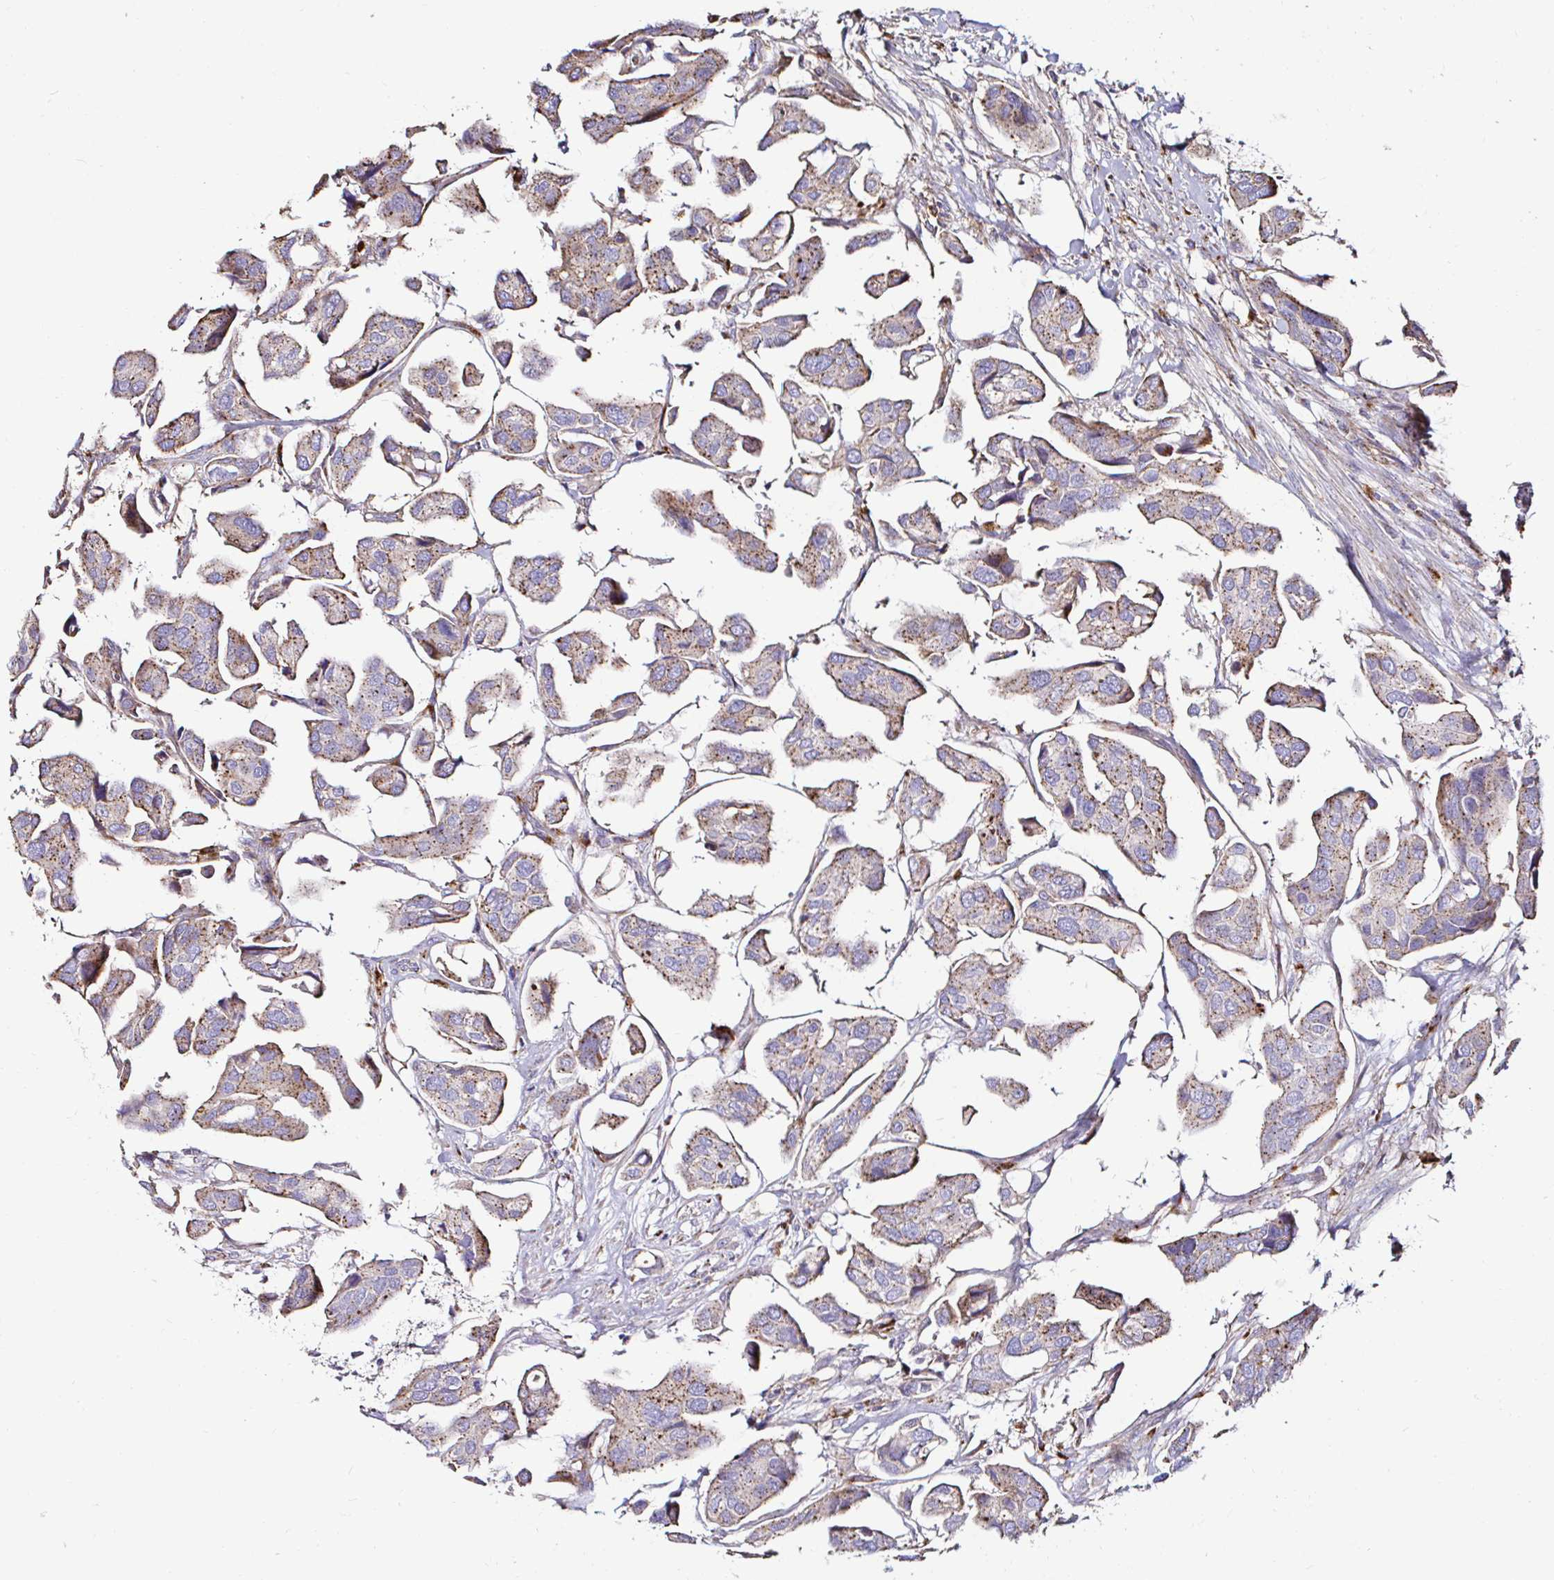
{"staining": {"intensity": "weak", "quantity": ">75%", "location": "cytoplasmic/membranous"}, "tissue": "renal cancer", "cell_type": "Tumor cells", "image_type": "cancer", "snomed": [{"axis": "morphology", "description": "Adenocarcinoma, NOS"}, {"axis": "topography", "description": "Urinary bladder"}], "caption": "This image displays adenocarcinoma (renal) stained with immunohistochemistry to label a protein in brown. The cytoplasmic/membranous of tumor cells show weak positivity for the protein. Nuclei are counter-stained blue.", "gene": "GALNS", "patient": {"sex": "male", "age": 61}}